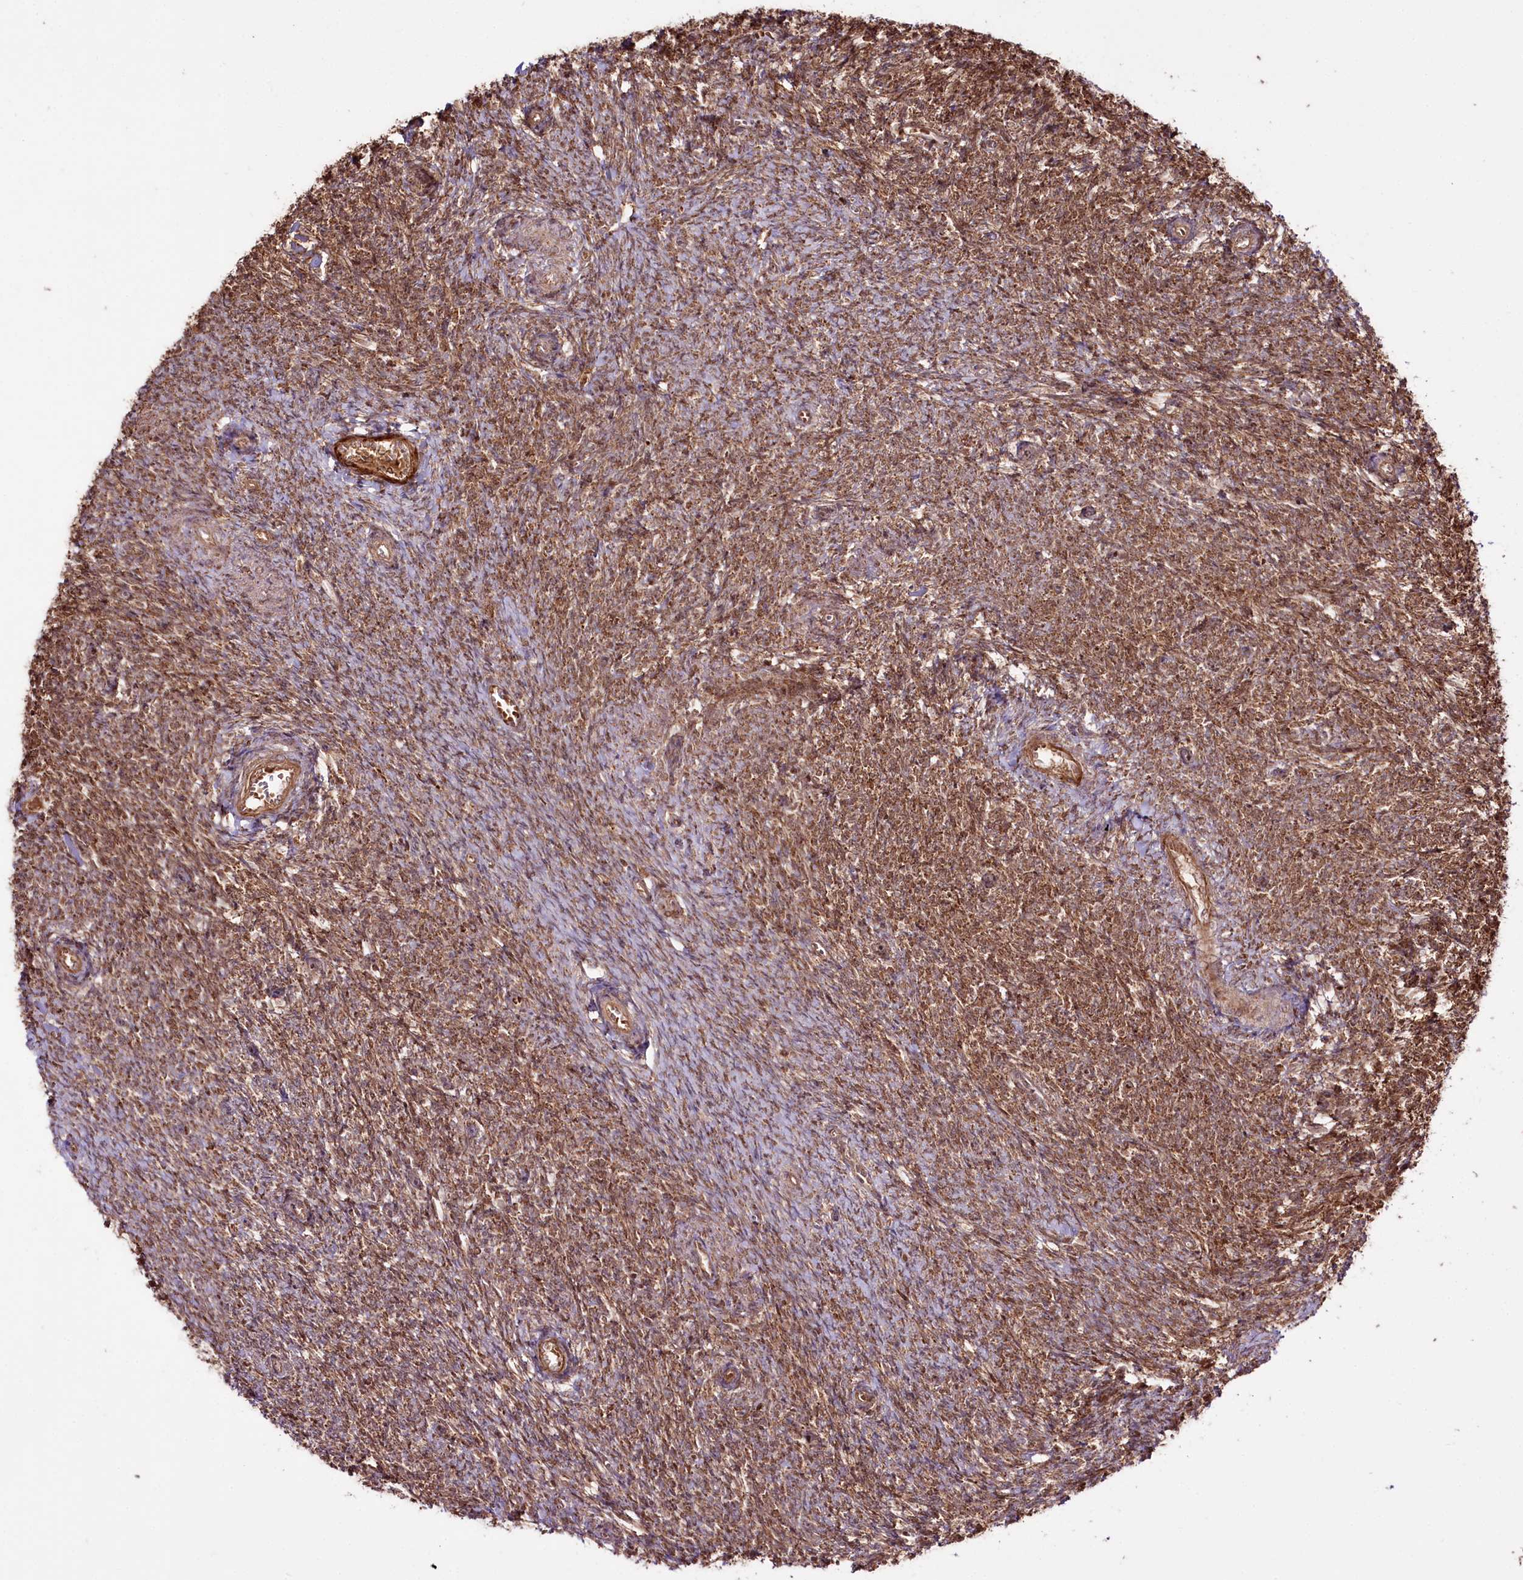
{"staining": {"intensity": "moderate", "quantity": ">75%", "location": "cytoplasmic/membranous"}, "tissue": "ovary", "cell_type": "Ovarian stroma cells", "image_type": "normal", "snomed": [{"axis": "morphology", "description": "Normal tissue, NOS"}, {"axis": "topography", "description": "Ovary"}], "caption": "Human ovary stained for a protein (brown) exhibits moderate cytoplasmic/membranous positive expression in approximately >75% of ovarian stroma cells.", "gene": "REXO2", "patient": {"sex": "female", "age": 44}}